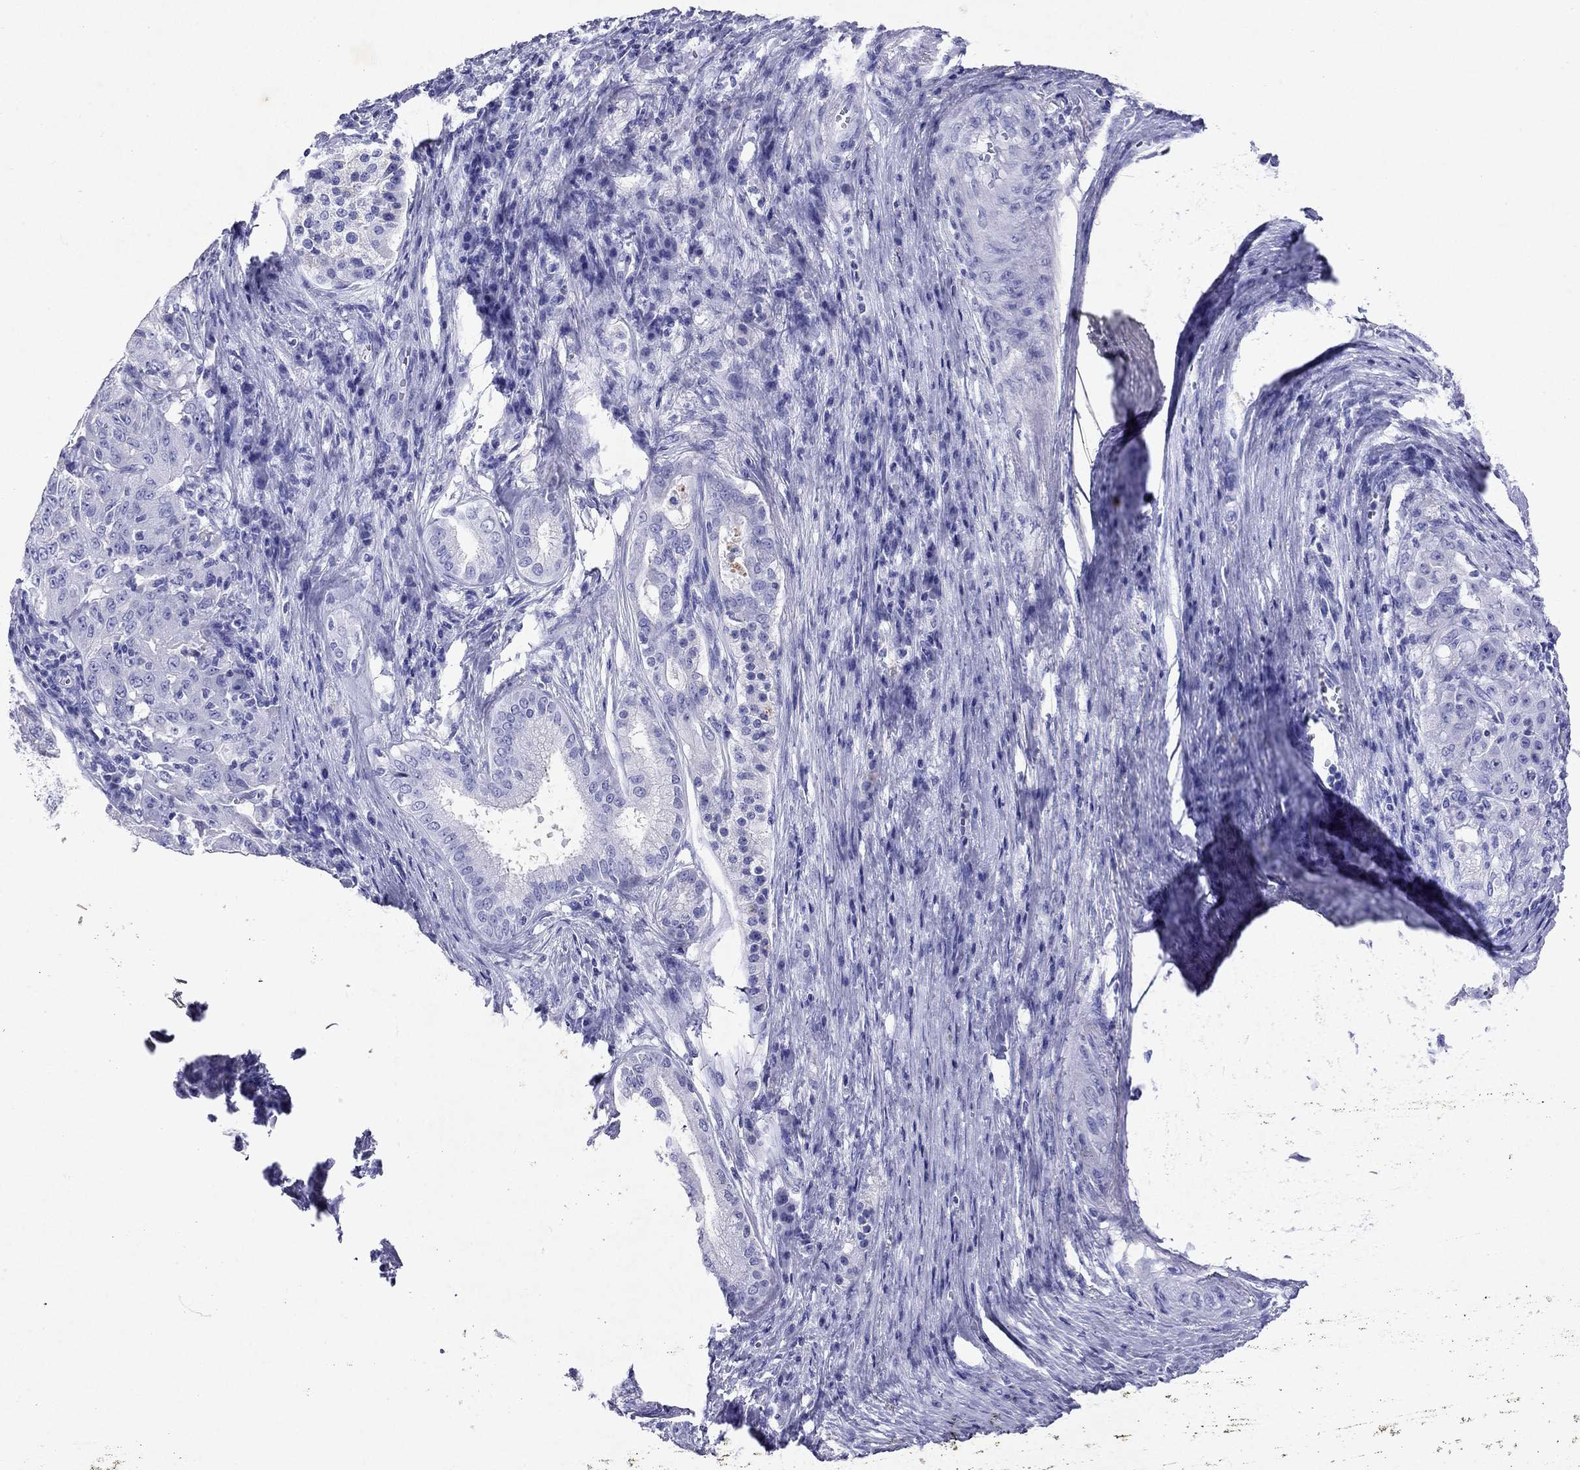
{"staining": {"intensity": "negative", "quantity": "none", "location": "none"}, "tissue": "pancreatic cancer", "cell_type": "Tumor cells", "image_type": "cancer", "snomed": [{"axis": "morphology", "description": "Adenocarcinoma, NOS"}, {"axis": "topography", "description": "Pancreas"}], "caption": "Immunohistochemistry photomicrograph of neoplastic tissue: human adenocarcinoma (pancreatic) stained with DAB (3,3'-diaminobenzidine) demonstrates no significant protein positivity in tumor cells.", "gene": "ARMC12", "patient": {"sex": "male", "age": 63}}